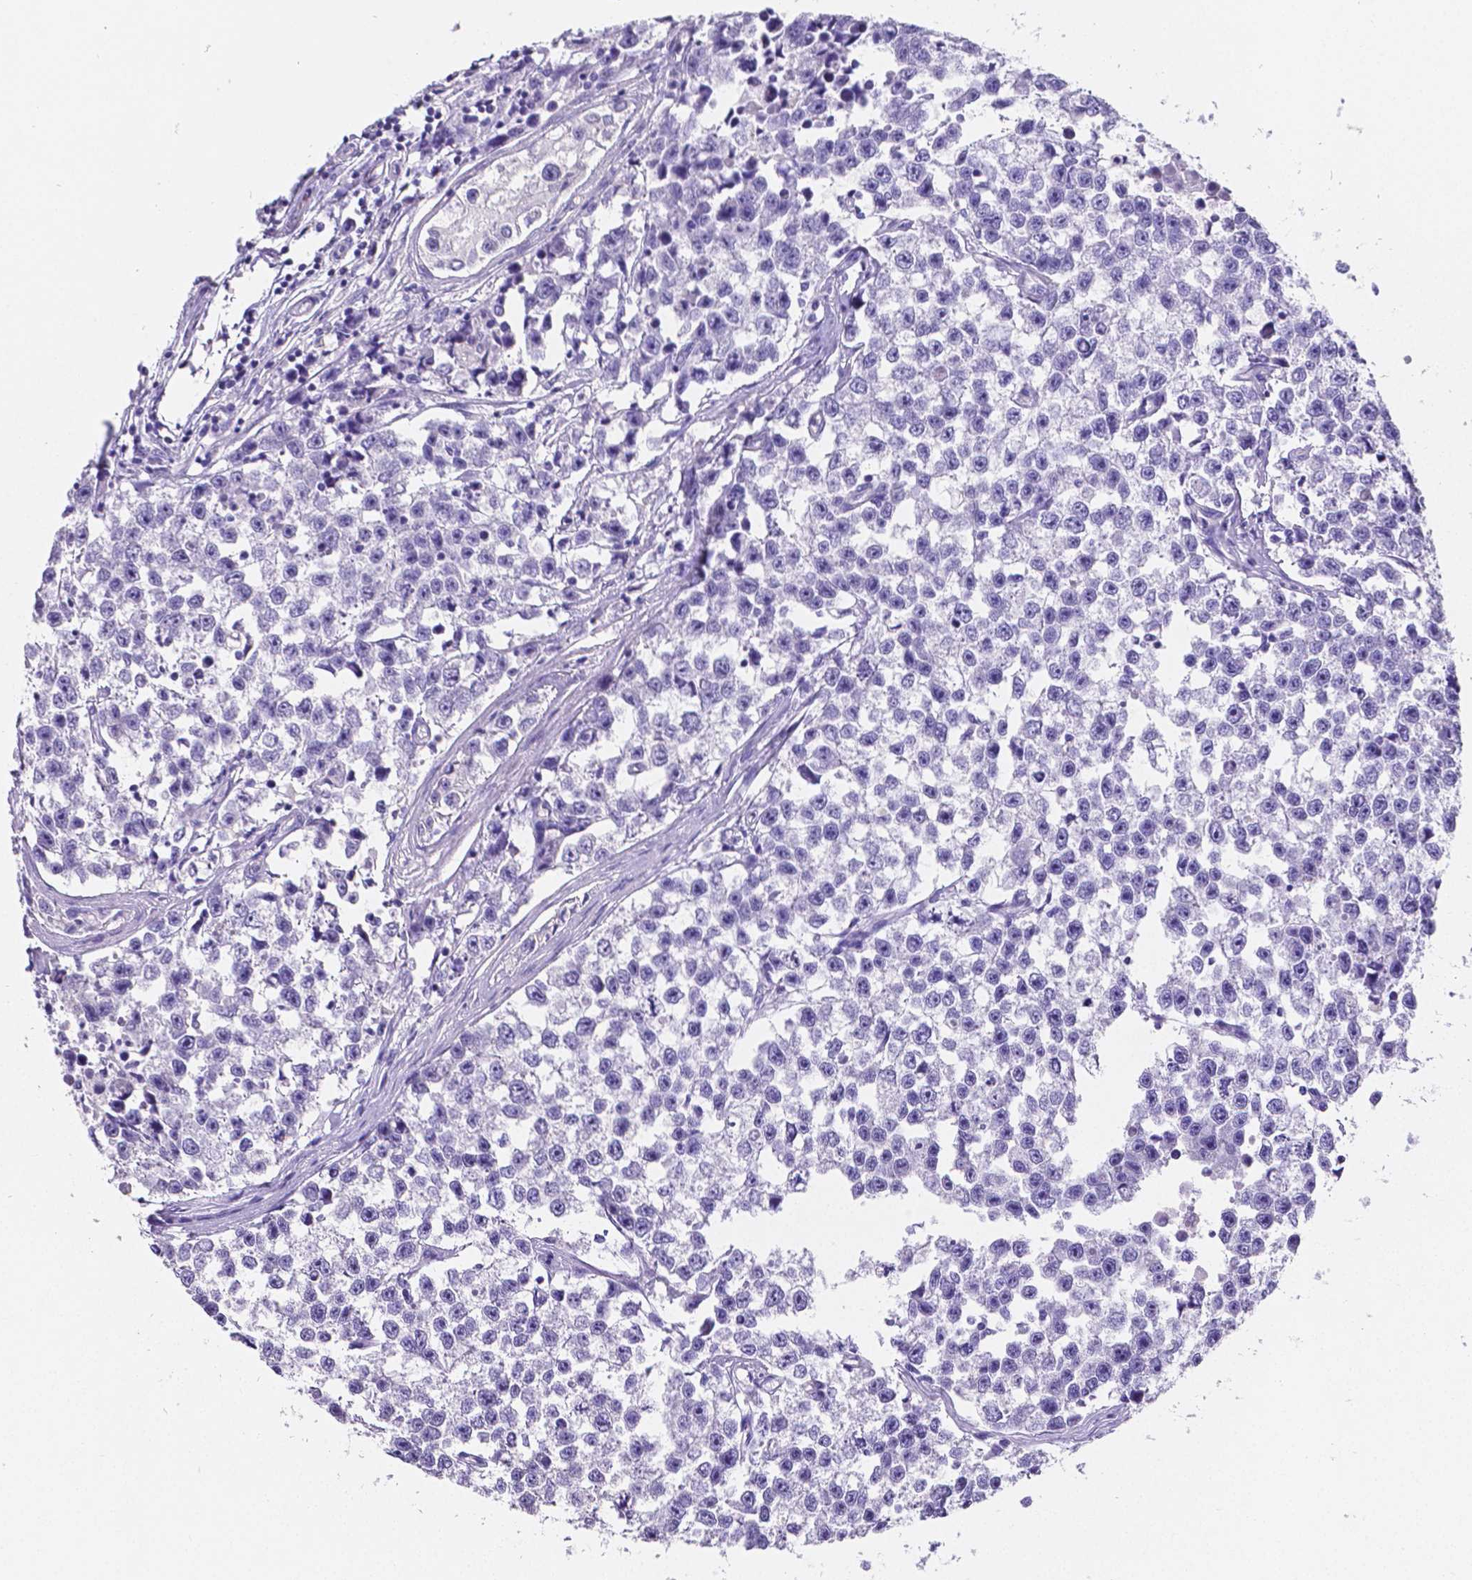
{"staining": {"intensity": "negative", "quantity": "none", "location": "none"}, "tissue": "testis cancer", "cell_type": "Tumor cells", "image_type": "cancer", "snomed": [{"axis": "morphology", "description": "Seminoma, NOS"}, {"axis": "topography", "description": "Testis"}], "caption": "Human testis cancer (seminoma) stained for a protein using immunohistochemistry reveals no positivity in tumor cells.", "gene": "SATB2", "patient": {"sex": "male", "age": 26}}